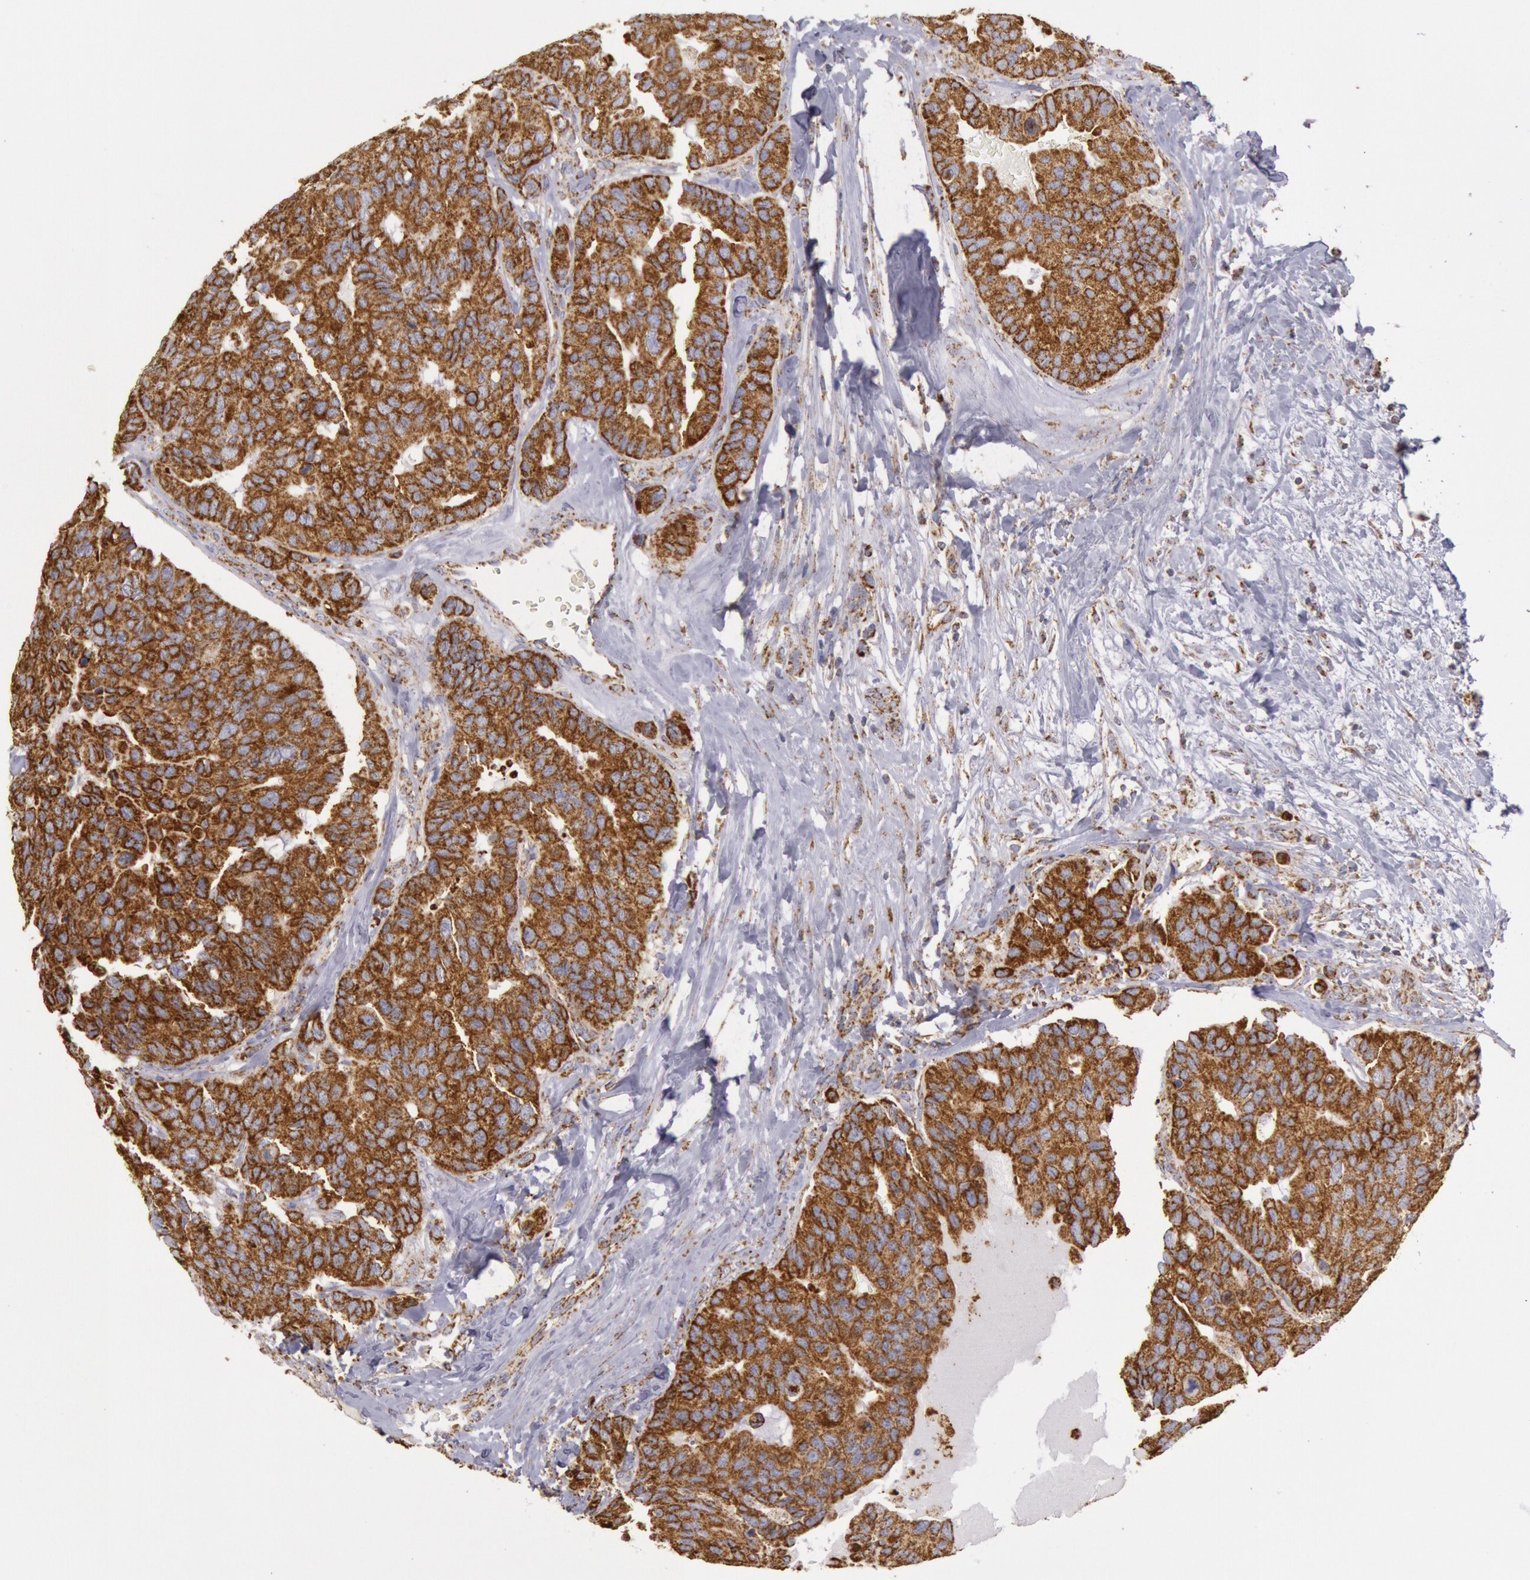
{"staining": {"intensity": "strong", "quantity": ">75%", "location": "cytoplasmic/membranous"}, "tissue": "breast cancer", "cell_type": "Tumor cells", "image_type": "cancer", "snomed": [{"axis": "morphology", "description": "Duct carcinoma"}, {"axis": "topography", "description": "Breast"}], "caption": "High-magnification brightfield microscopy of infiltrating ductal carcinoma (breast) stained with DAB (brown) and counterstained with hematoxylin (blue). tumor cells exhibit strong cytoplasmic/membranous positivity is identified in about>75% of cells.", "gene": "CYC1", "patient": {"sex": "female", "age": 69}}